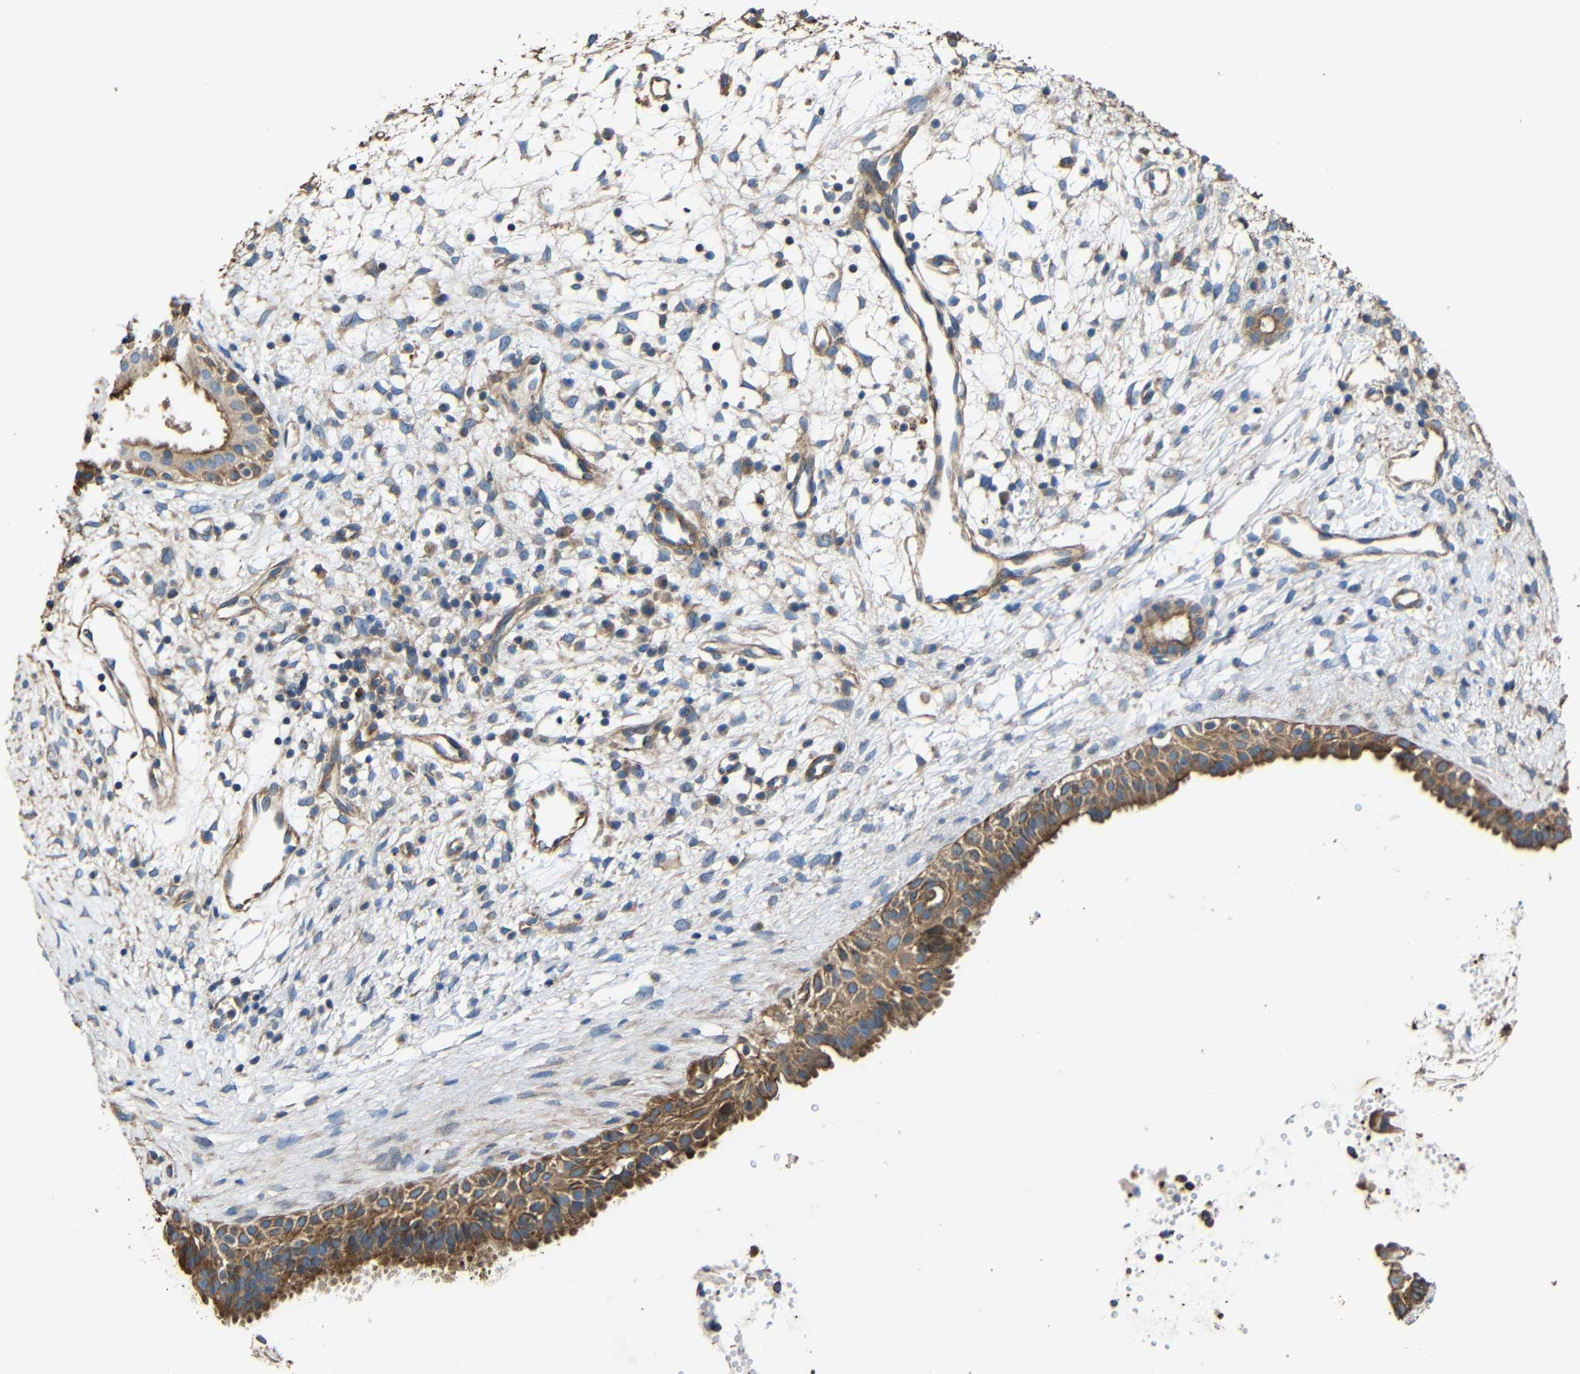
{"staining": {"intensity": "moderate", "quantity": ">75%", "location": "cytoplasmic/membranous"}, "tissue": "nasopharynx", "cell_type": "Respiratory epithelial cells", "image_type": "normal", "snomed": [{"axis": "morphology", "description": "Normal tissue, NOS"}, {"axis": "topography", "description": "Nasopharynx"}], "caption": "Protein expression analysis of unremarkable nasopharynx reveals moderate cytoplasmic/membranous expression in about >75% of respiratory epithelial cells.", "gene": "RHOT2", "patient": {"sex": "male", "age": 22}}